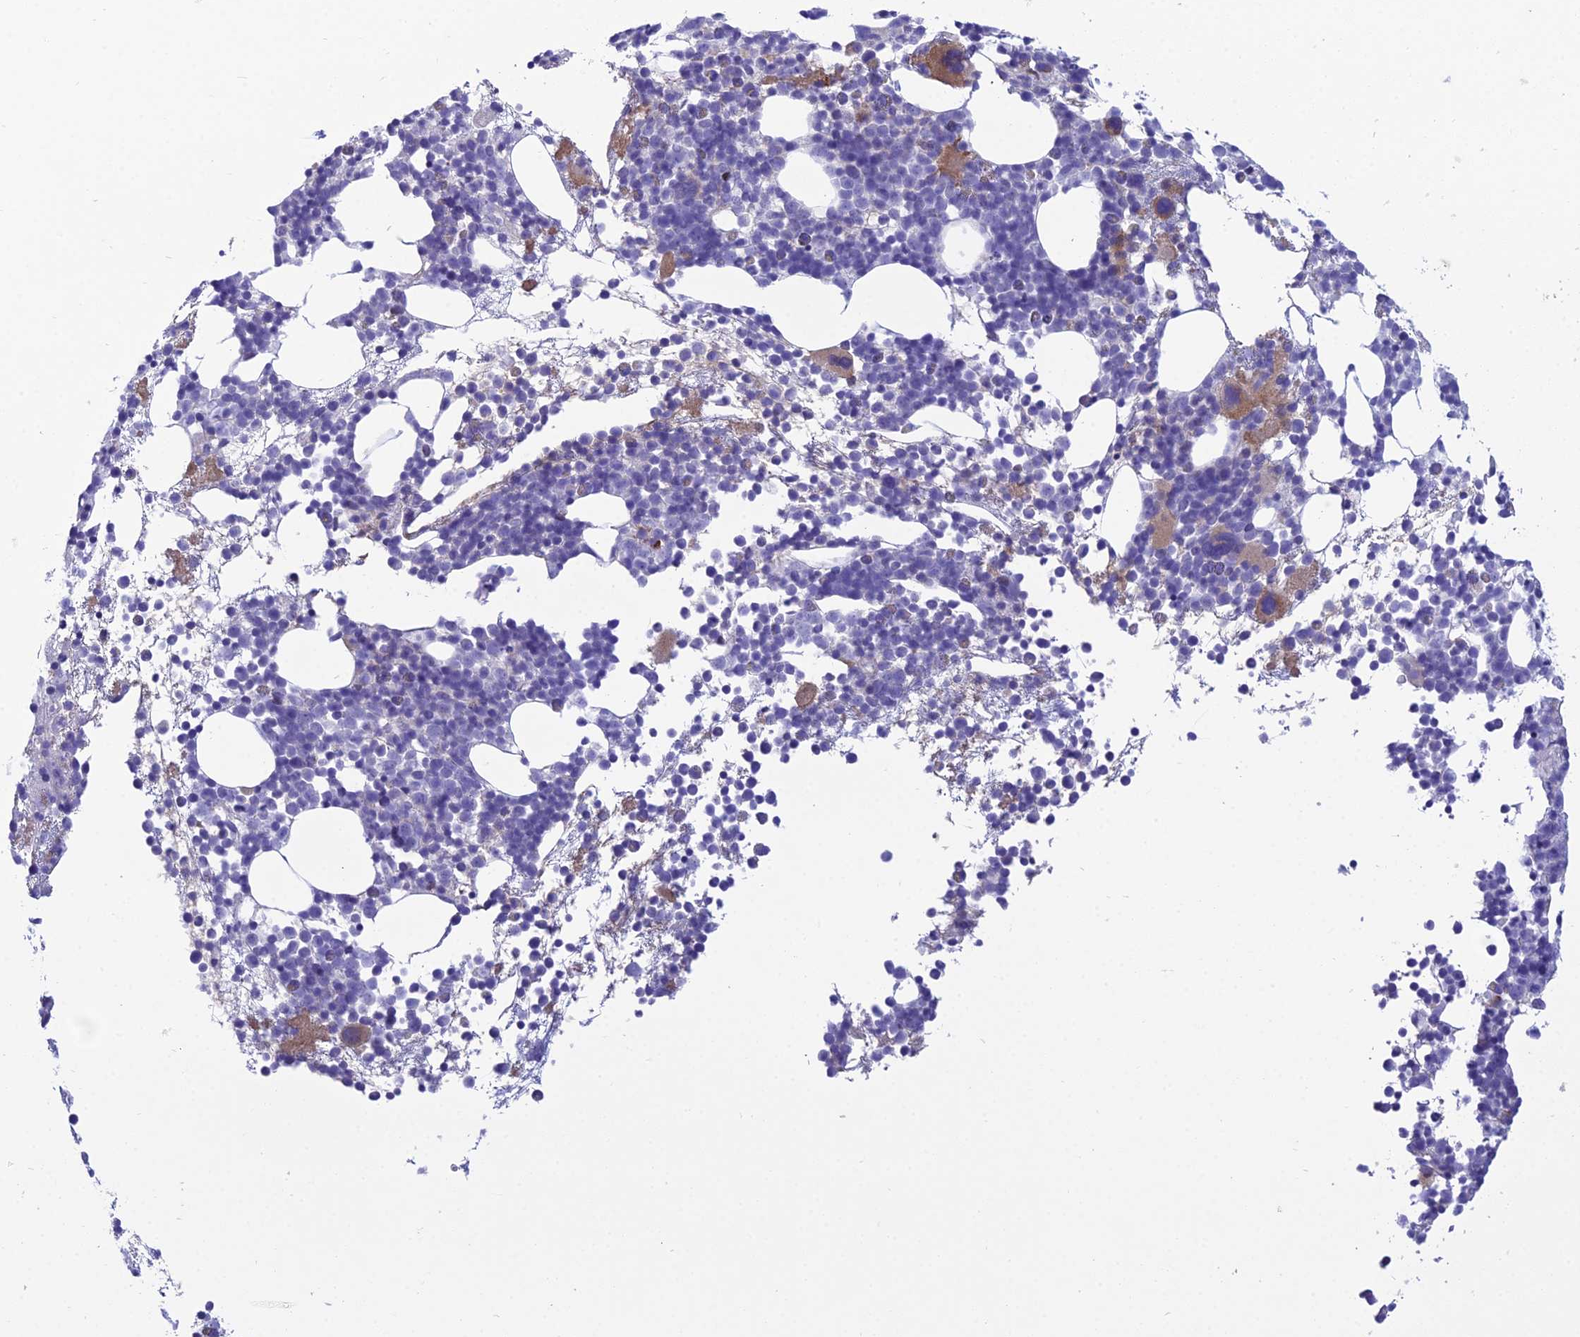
{"staining": {"intensity": "moderate", "quantity": "<25%", "location": "cytoplasmic/membranous"}, "tissue": "bone marrow", "cell_type": "Hematopoietic cells", "image_type": "normal", "snomed": [{"axis": "morphology", "description": "Normal tissue, NOS"}, {"axis": "topography", "description": "Bone marrow"}], "caption": "Protein expression analysis of benign human bone marrow reveals moderate cytoplasmic/membranous staining in about <25% of hematopoietic cells.", "gene": "CRB2", "patient": {"sex": "female", "age": 57}}